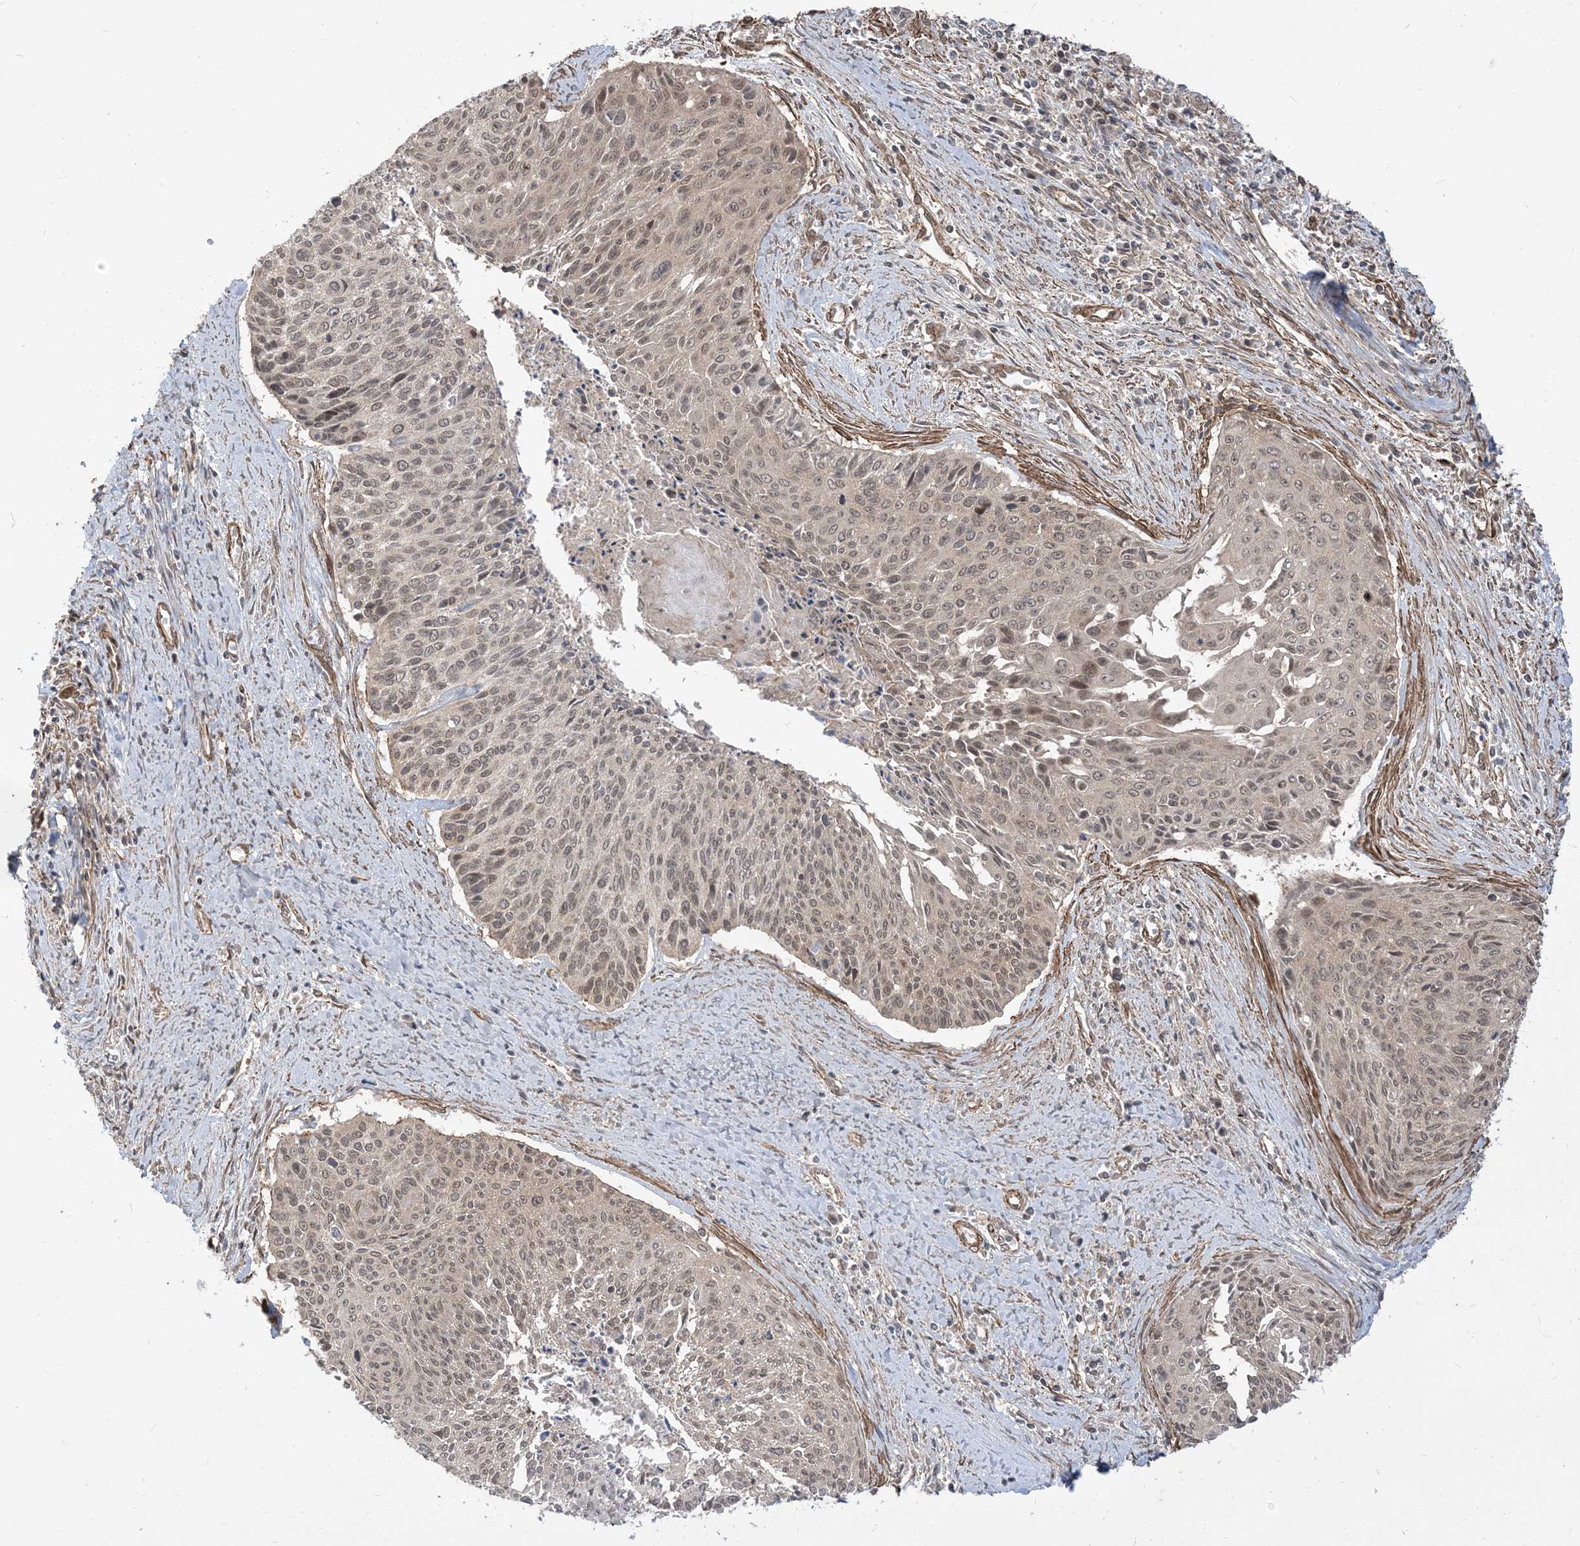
{"staining": {"intensity": "weak", "quantity": ">75%", "location": "nuclear"}, "tissue": "cervical cancer", "cell_type": "Tumor cells", "image_type": "cancer", "snomed": [{"axis": "morphology", "description": "Squamous cell carcinoma, NOS"}, {"axis": "topography", "description": "Cervix"}], "caption": "Immunohistochemistry staining of cervical cancer, which reveals low levels of weak nuclear staining in about >75% of tumor cells indicating weak nuclear protein positivity. The staining was performed using DAB (3,3'-diaminobenzidine) (brown) for protein detection and nuclei were counterstained in hematoxylin (blue).", "gene": "TBCC", "patient": {"sex": "female", "age": 55}}